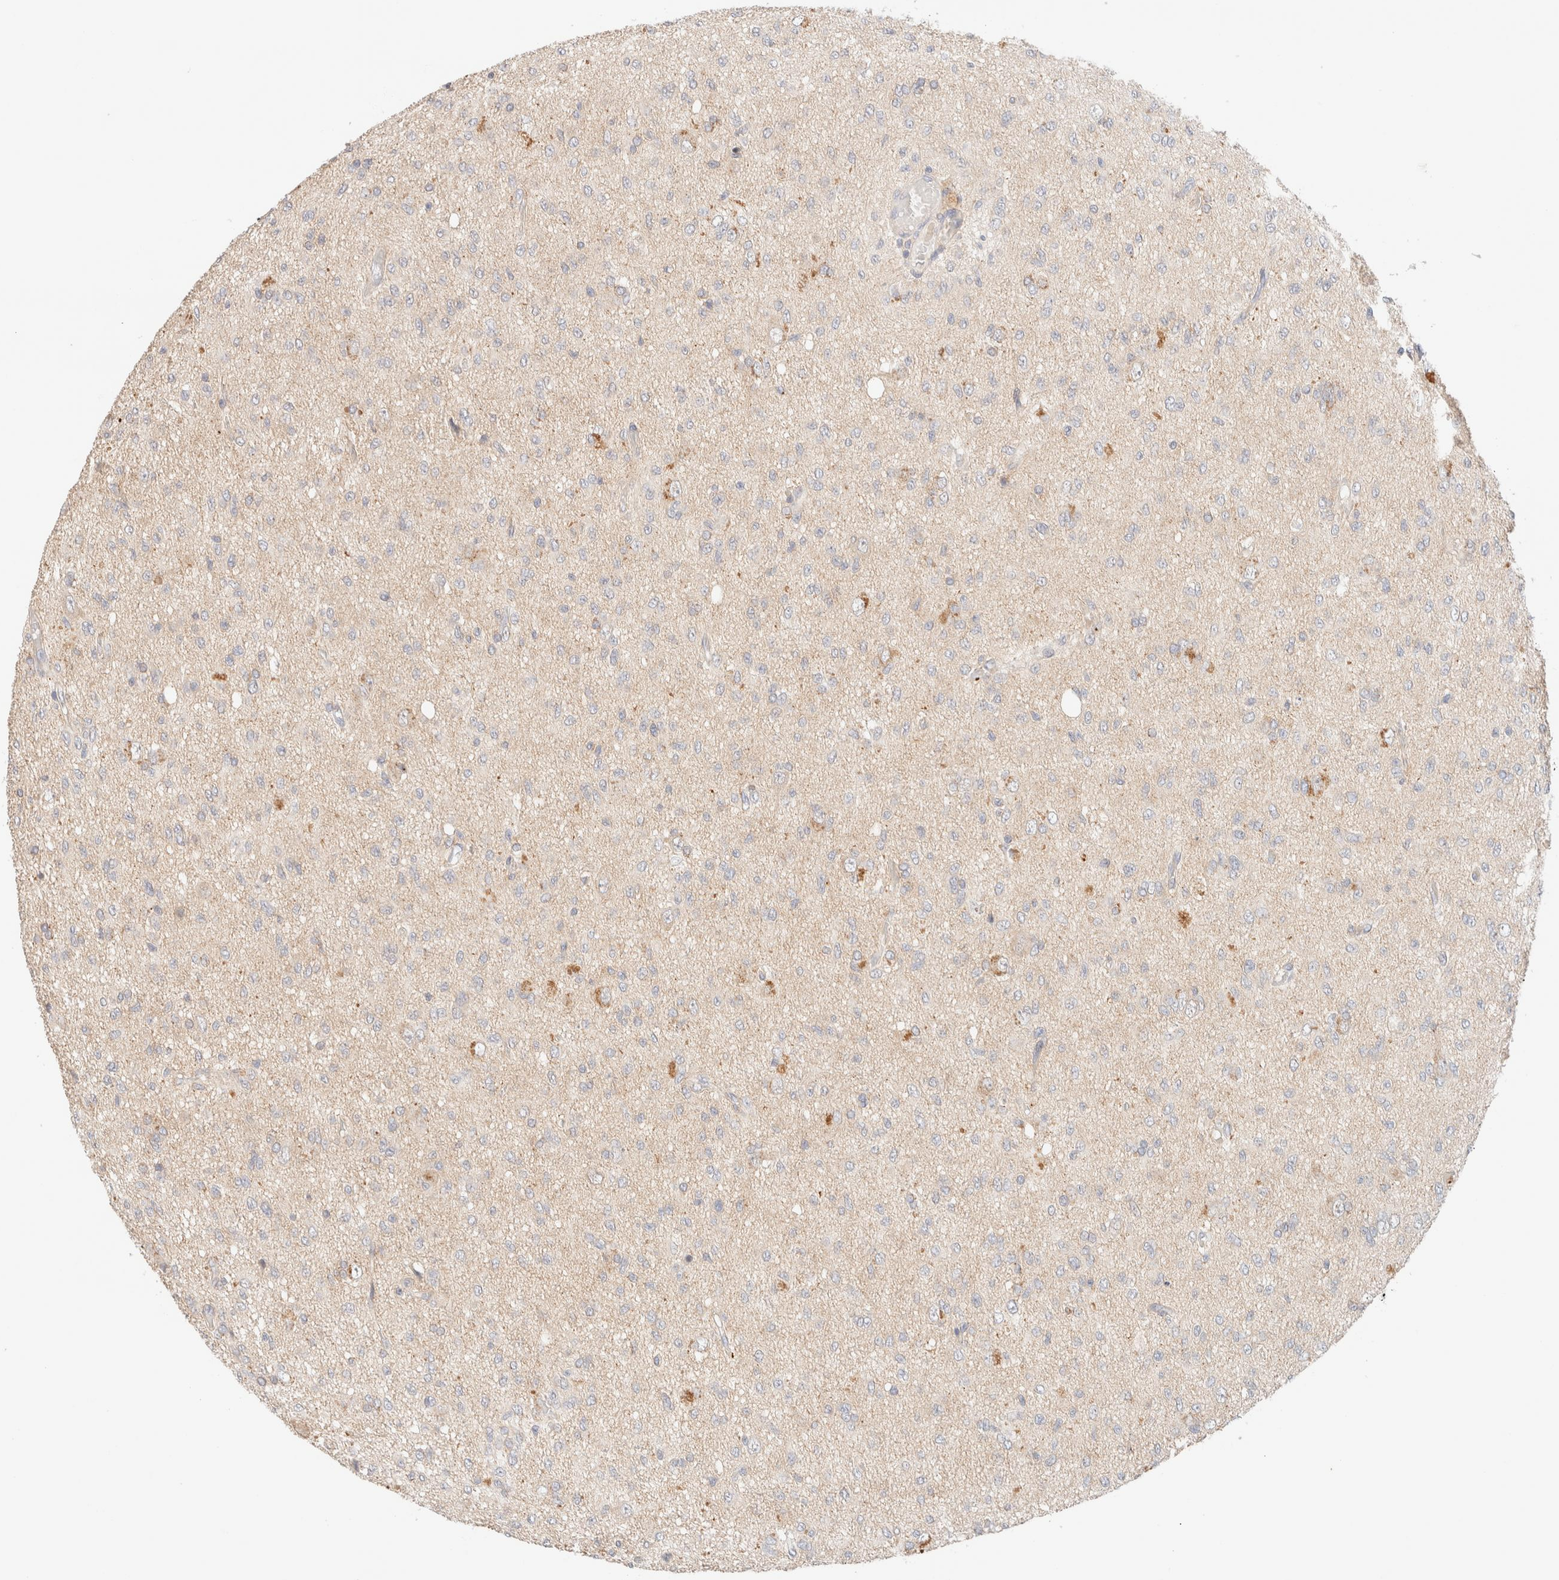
{"staining": {"intensity": "weak", "quantity": "<25%", "location": "cytoplasmic/membranous"}, "tissue": "glioma", "cell_type": "Tumor cells", "image_type": "cancer", "snomed": [{"axis": "morphology", "description": "Glioma, malignant, High grade"}, {"axis": "topography", "description": "Brain"}], "caption": "Human glioma stained for a protein using immunohistochemistry displays no expression in tumor cells.", "gene": "SGSM2", "patient": {"sex": "female", "age": 59}}